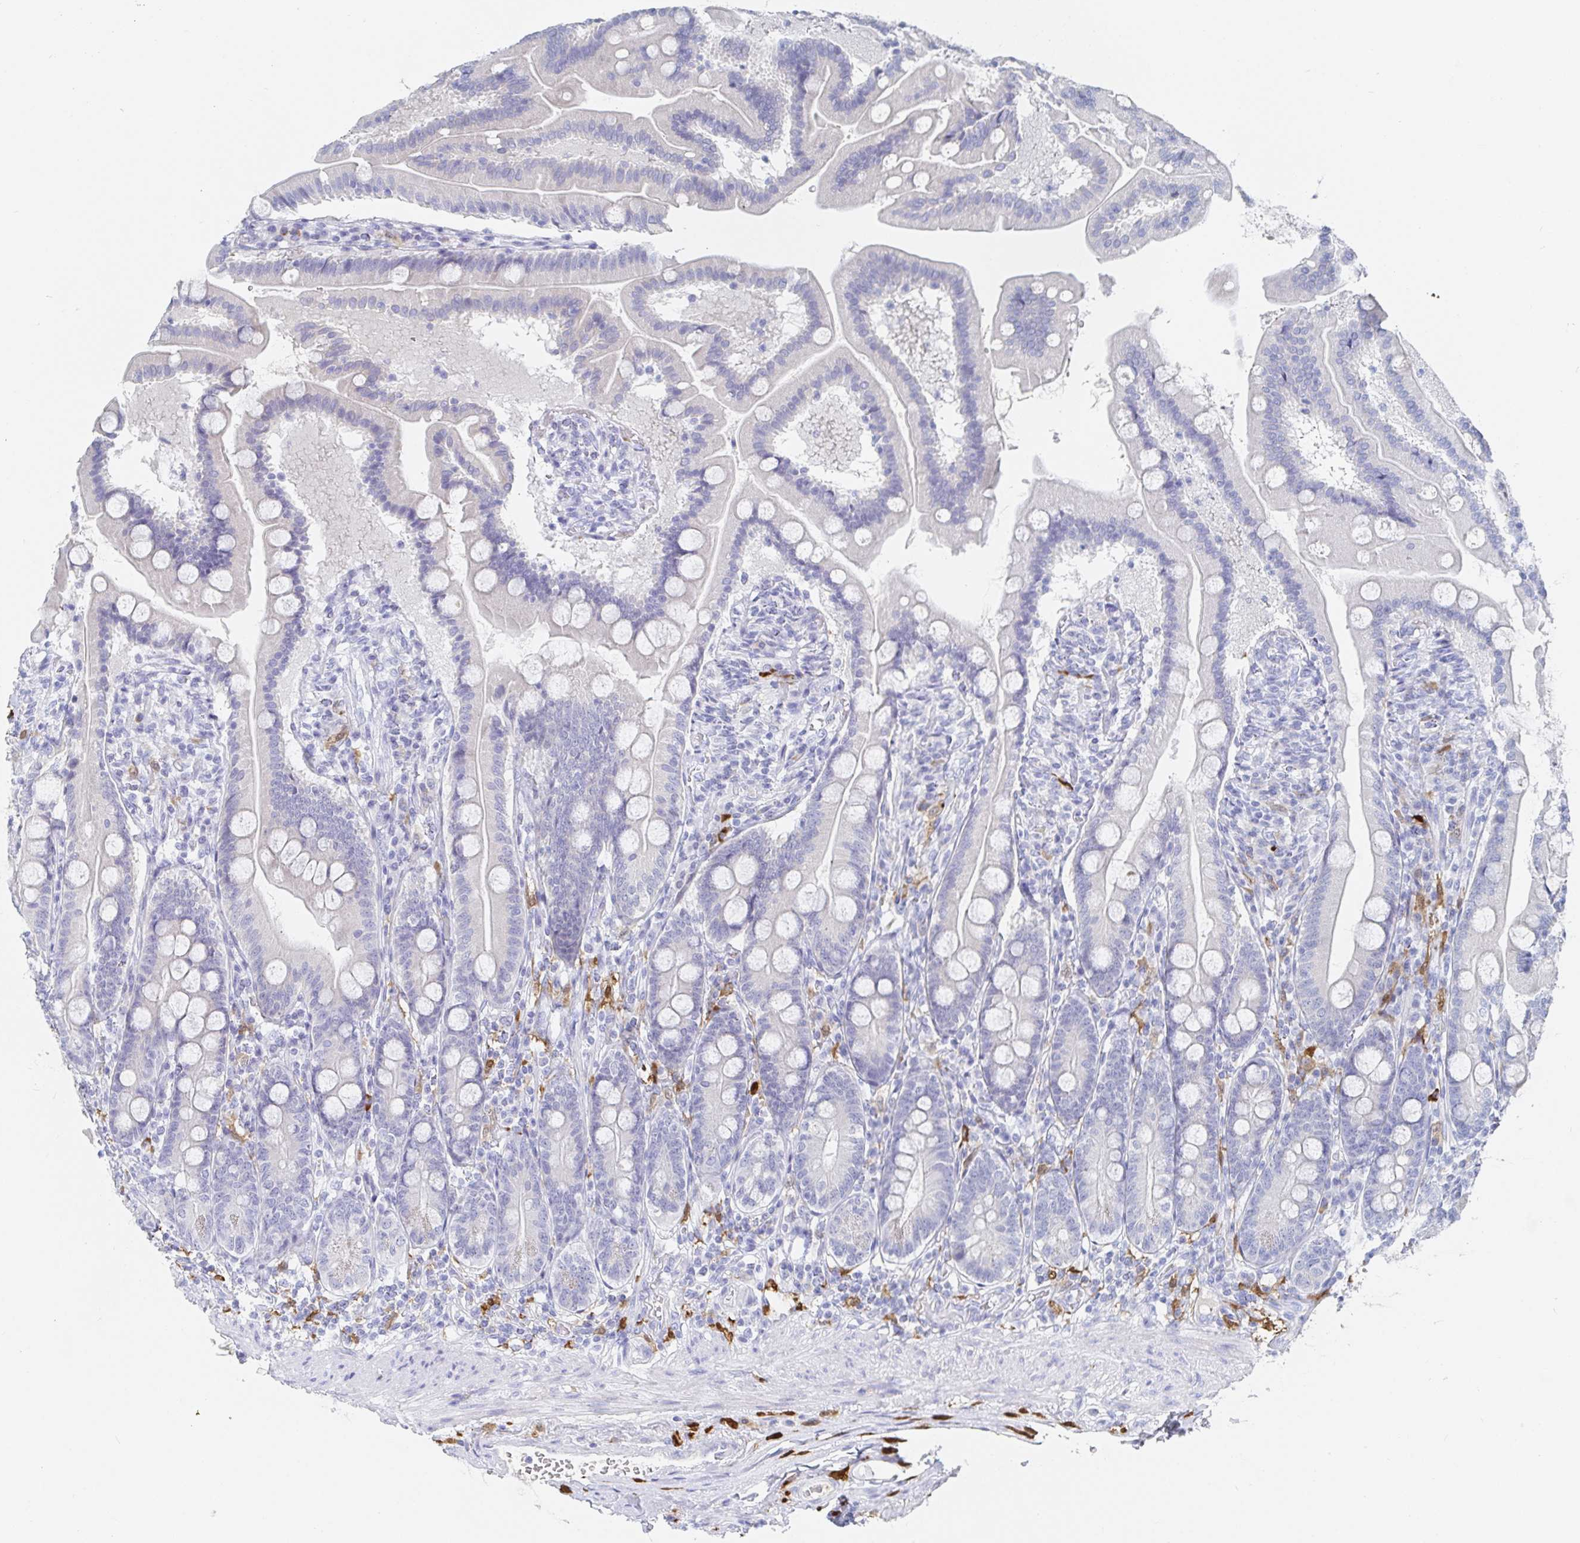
{"staining": {"intensity": "negative", "quantity": "none", "location": "none"}, "tissue": "duodenum", "cell_type": "Glandular cells", "image_type": "normal", "snomed": [{"axis": "morphology", "description": "Normal tissue, NOS"}, {"axis": "topography", "description": "Duodenum"}], "caption": "Micrograph shows no significant protein expression in glandular cells of benign duodenum. (DAB (3,3'-diaminobenzidine) immunohistochemistry, high magnification).", "gene": "OR2A1", "patient": {"sex": "female", "age": 67}}